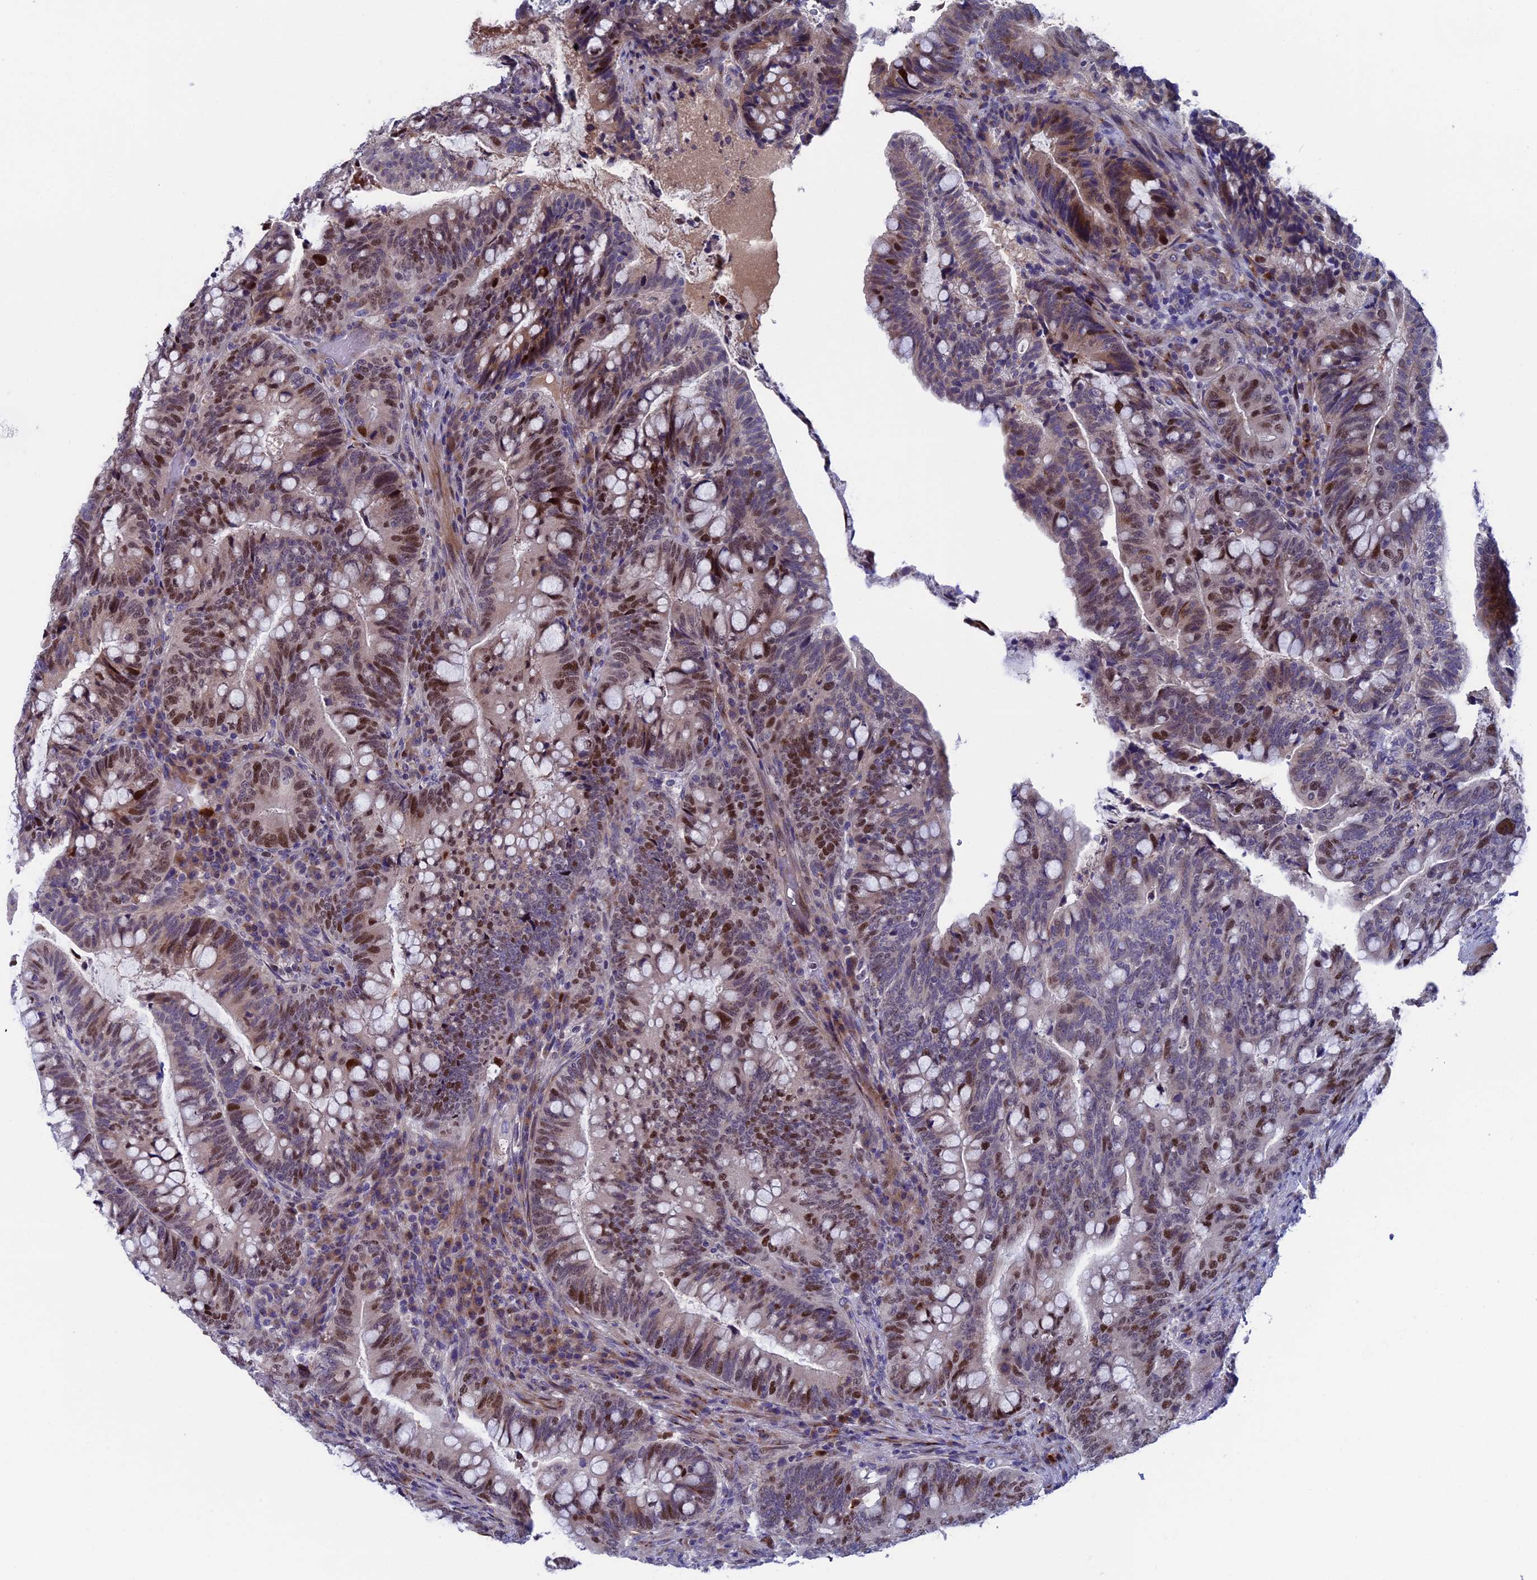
{"staining": {"intensity": "strong", "quantity": "25%-75%", "location": "nuclear"}, "tissue": "colorectal cancer", "cell_type": "Tumor cells", "image_type": "cancer", "snomed": [{"axis": "morphology", "description": "Adenocarcinoma, NOS"}, {"axis": "topography", "description": "Colon"}], "caption": "Immunohistochemical staining of human adenocarcinoma (colorectal) demonstrates strong nuclear protein positivity in approximately 25%-75% of tumor cells.", "gene": "LIG1", "patient": {"sex": "female", "age": 66}}